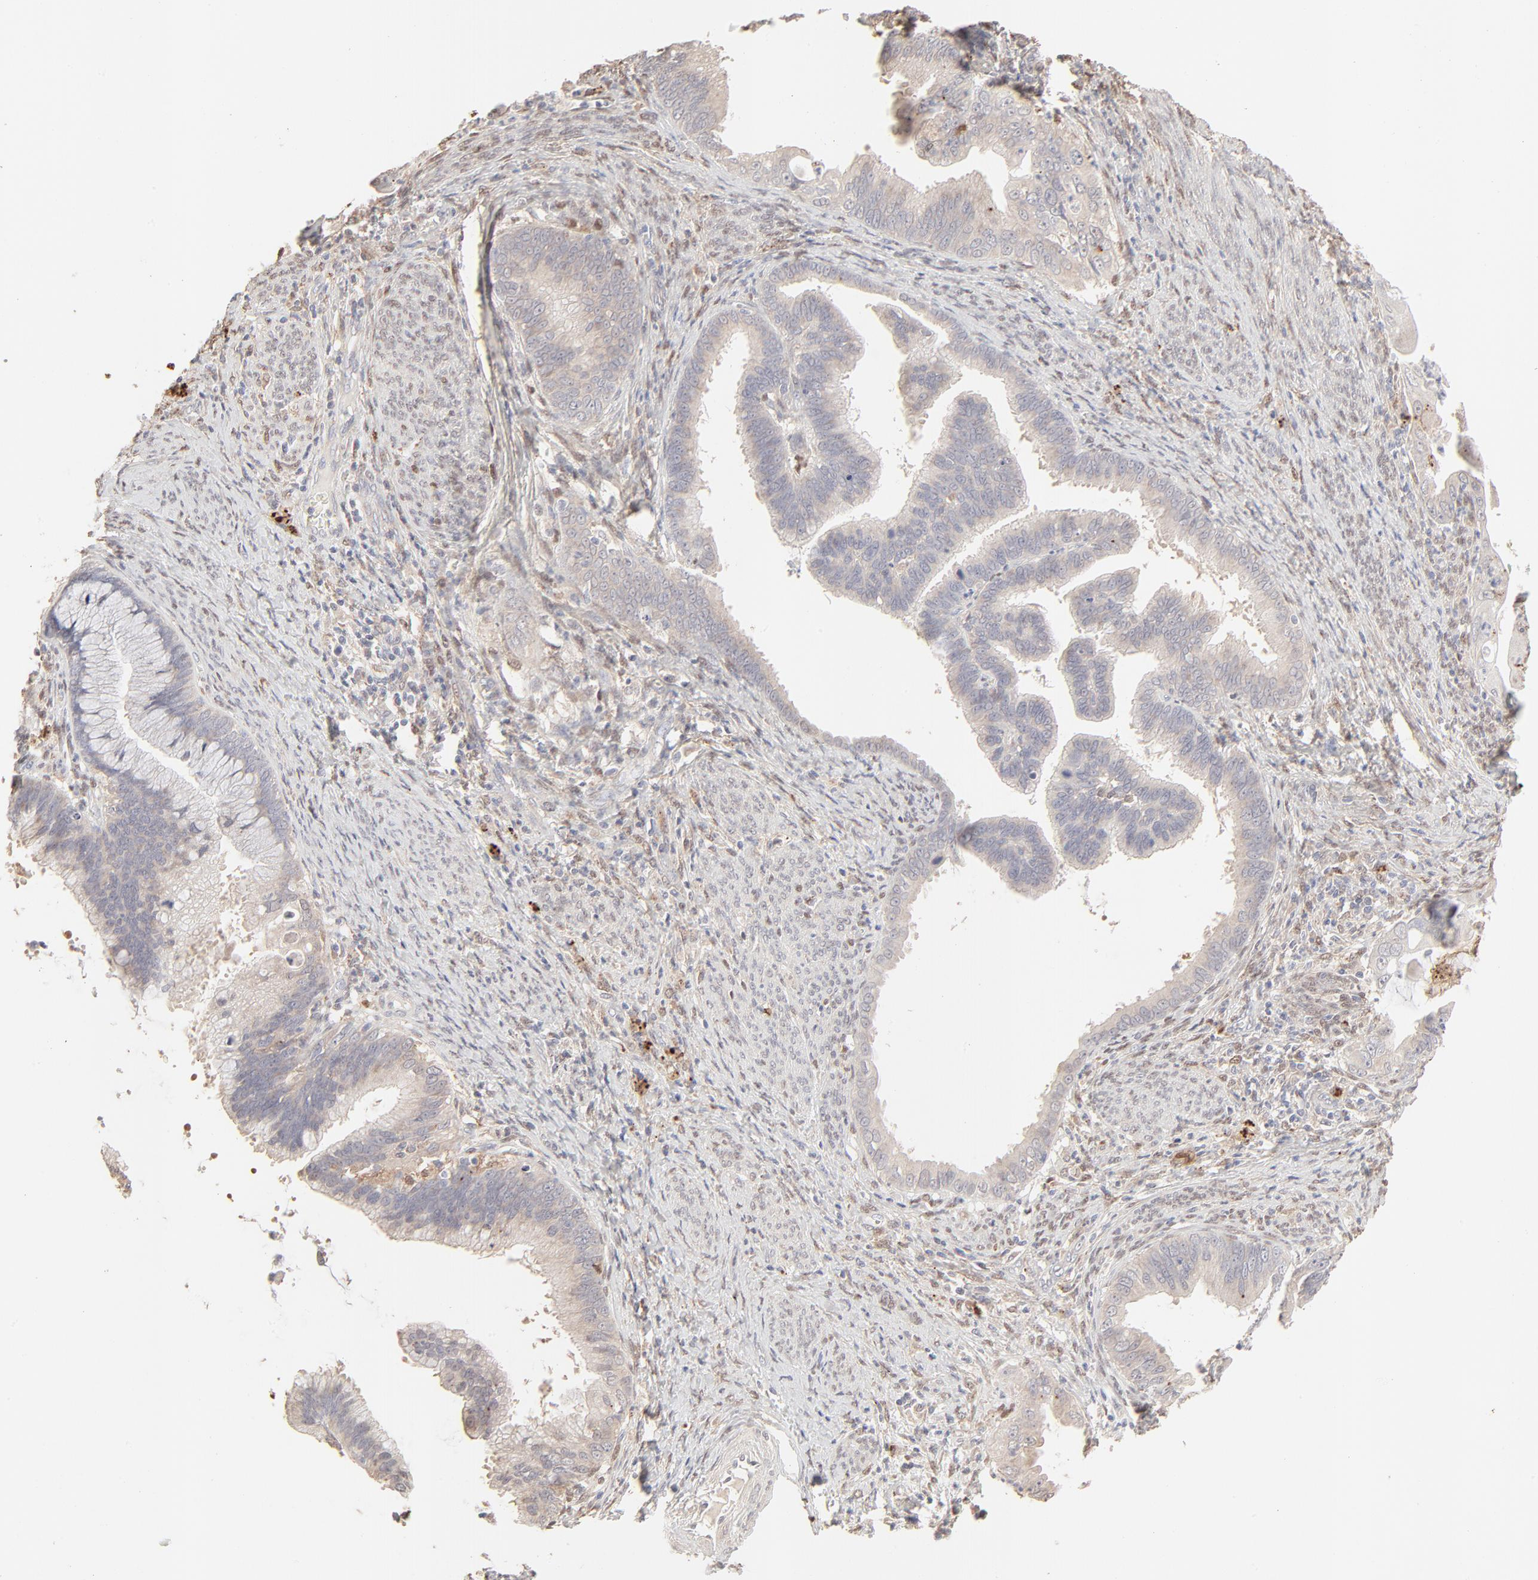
{"staining": {"intensity": "negative", "quantity": "none", "location": "none"}, "tissue": "cervical cancer", "cell_type": "Tumor cells", "image_type": "cancer", "snomed": [{"axis": "morphology", "description": "Adenocarcinoma, NOS"}, {"axis": "topography", "description": "Cervix"}], "caption": "Immunohistochemistry (IHC) micrograph of cervical adenocarcinoma stained for a protein (brown), which reveals no staining in tumor cells.", "gene": "LGALS2", "patient": {"sex": "female", "age": 47}}